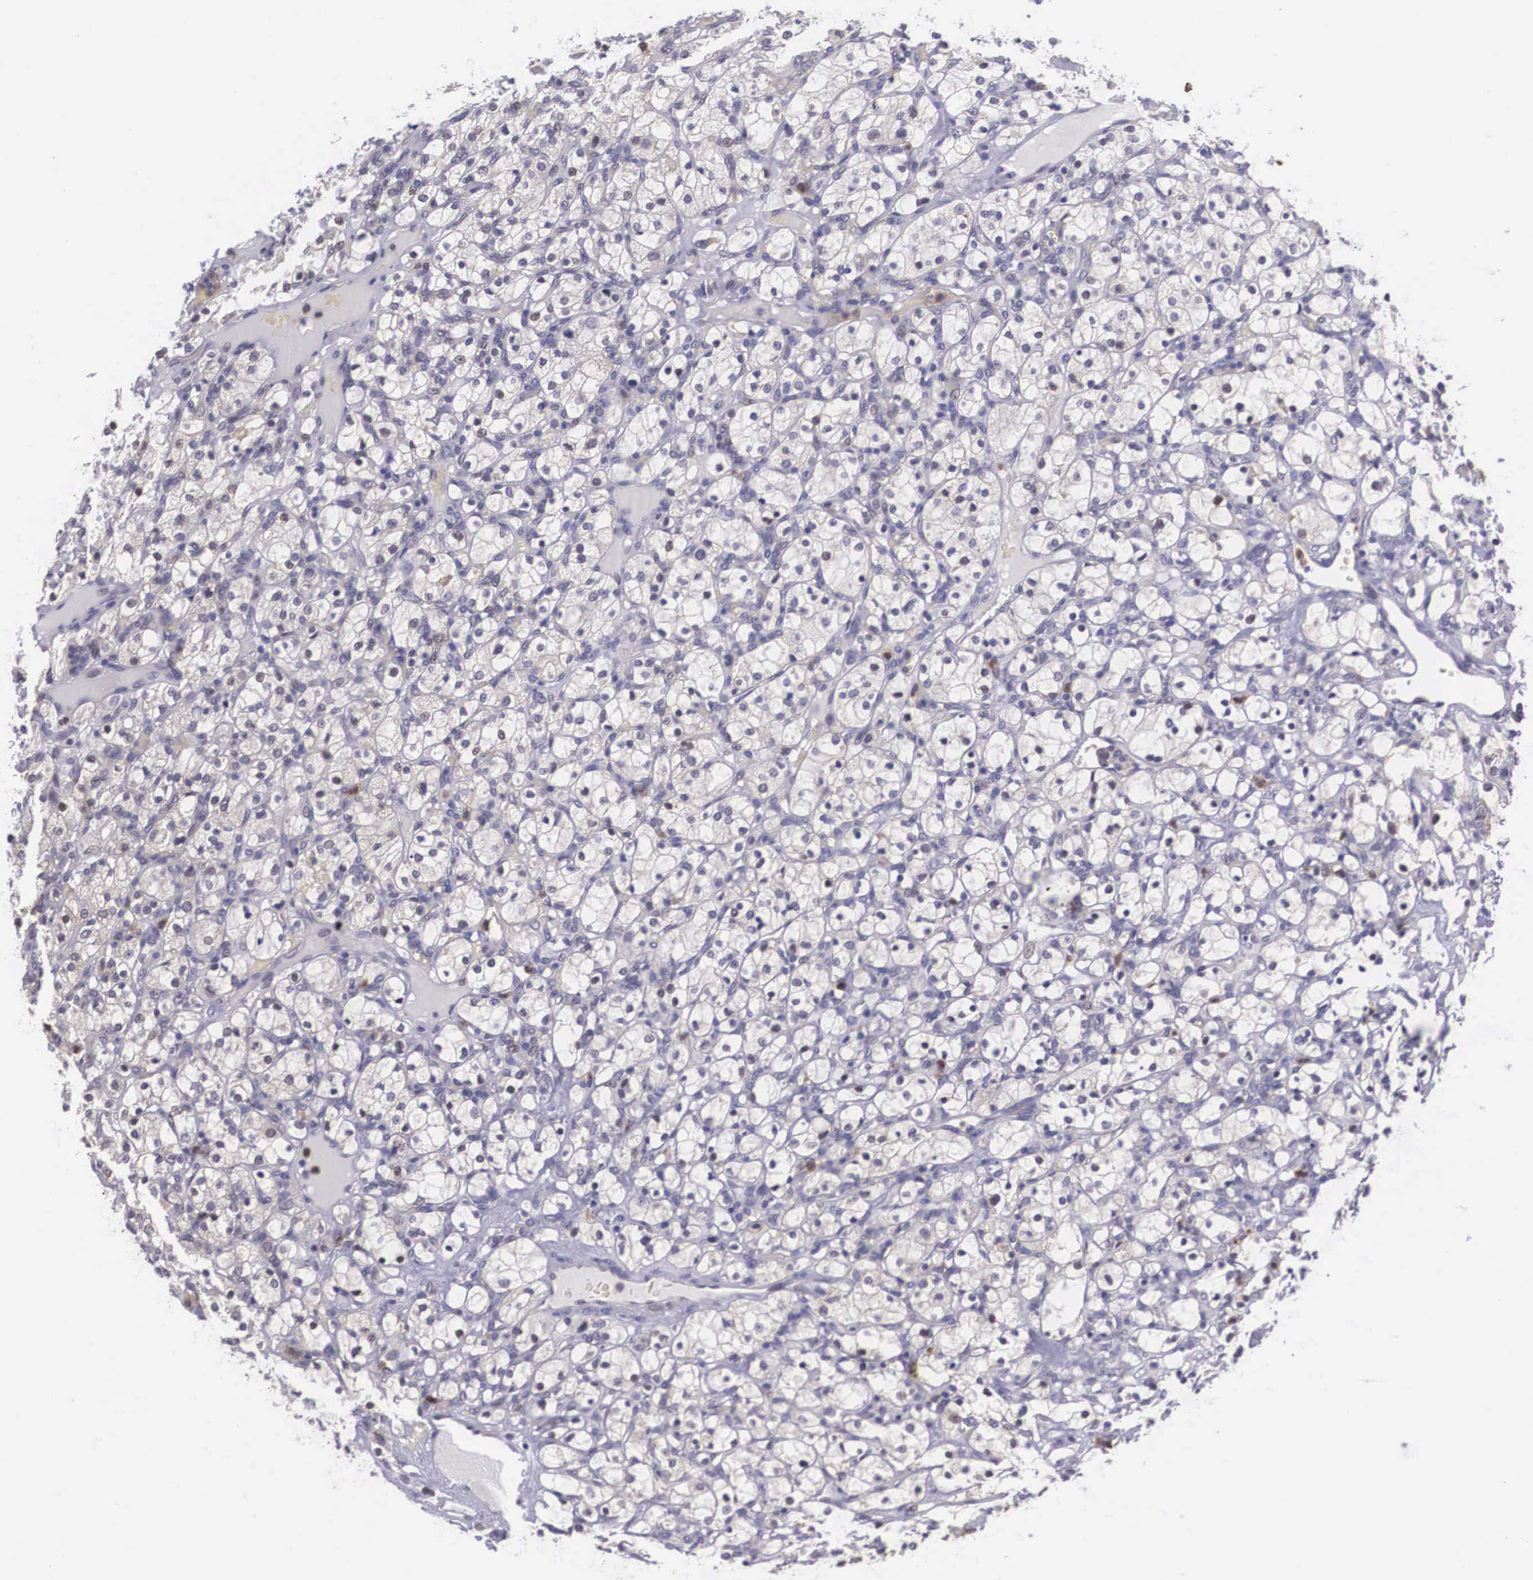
{"staining": {"intensity": "negative", "quantity": "none", "location": "none"}, "tissue": "renal cancer", "cell_type": "Tumor cells", "image_type": "cancer", "snomed": [{"axis": "morphology", "description": "Adenocarcinoma, NOS"}, {"axis": "topography", "description": "Kidney"}], "caption": "There is no significant expression in tumor cells of renal adenocarcinoma.", "gene": "SLC25A21", "patient": {"sex": "female", "age": 83}}